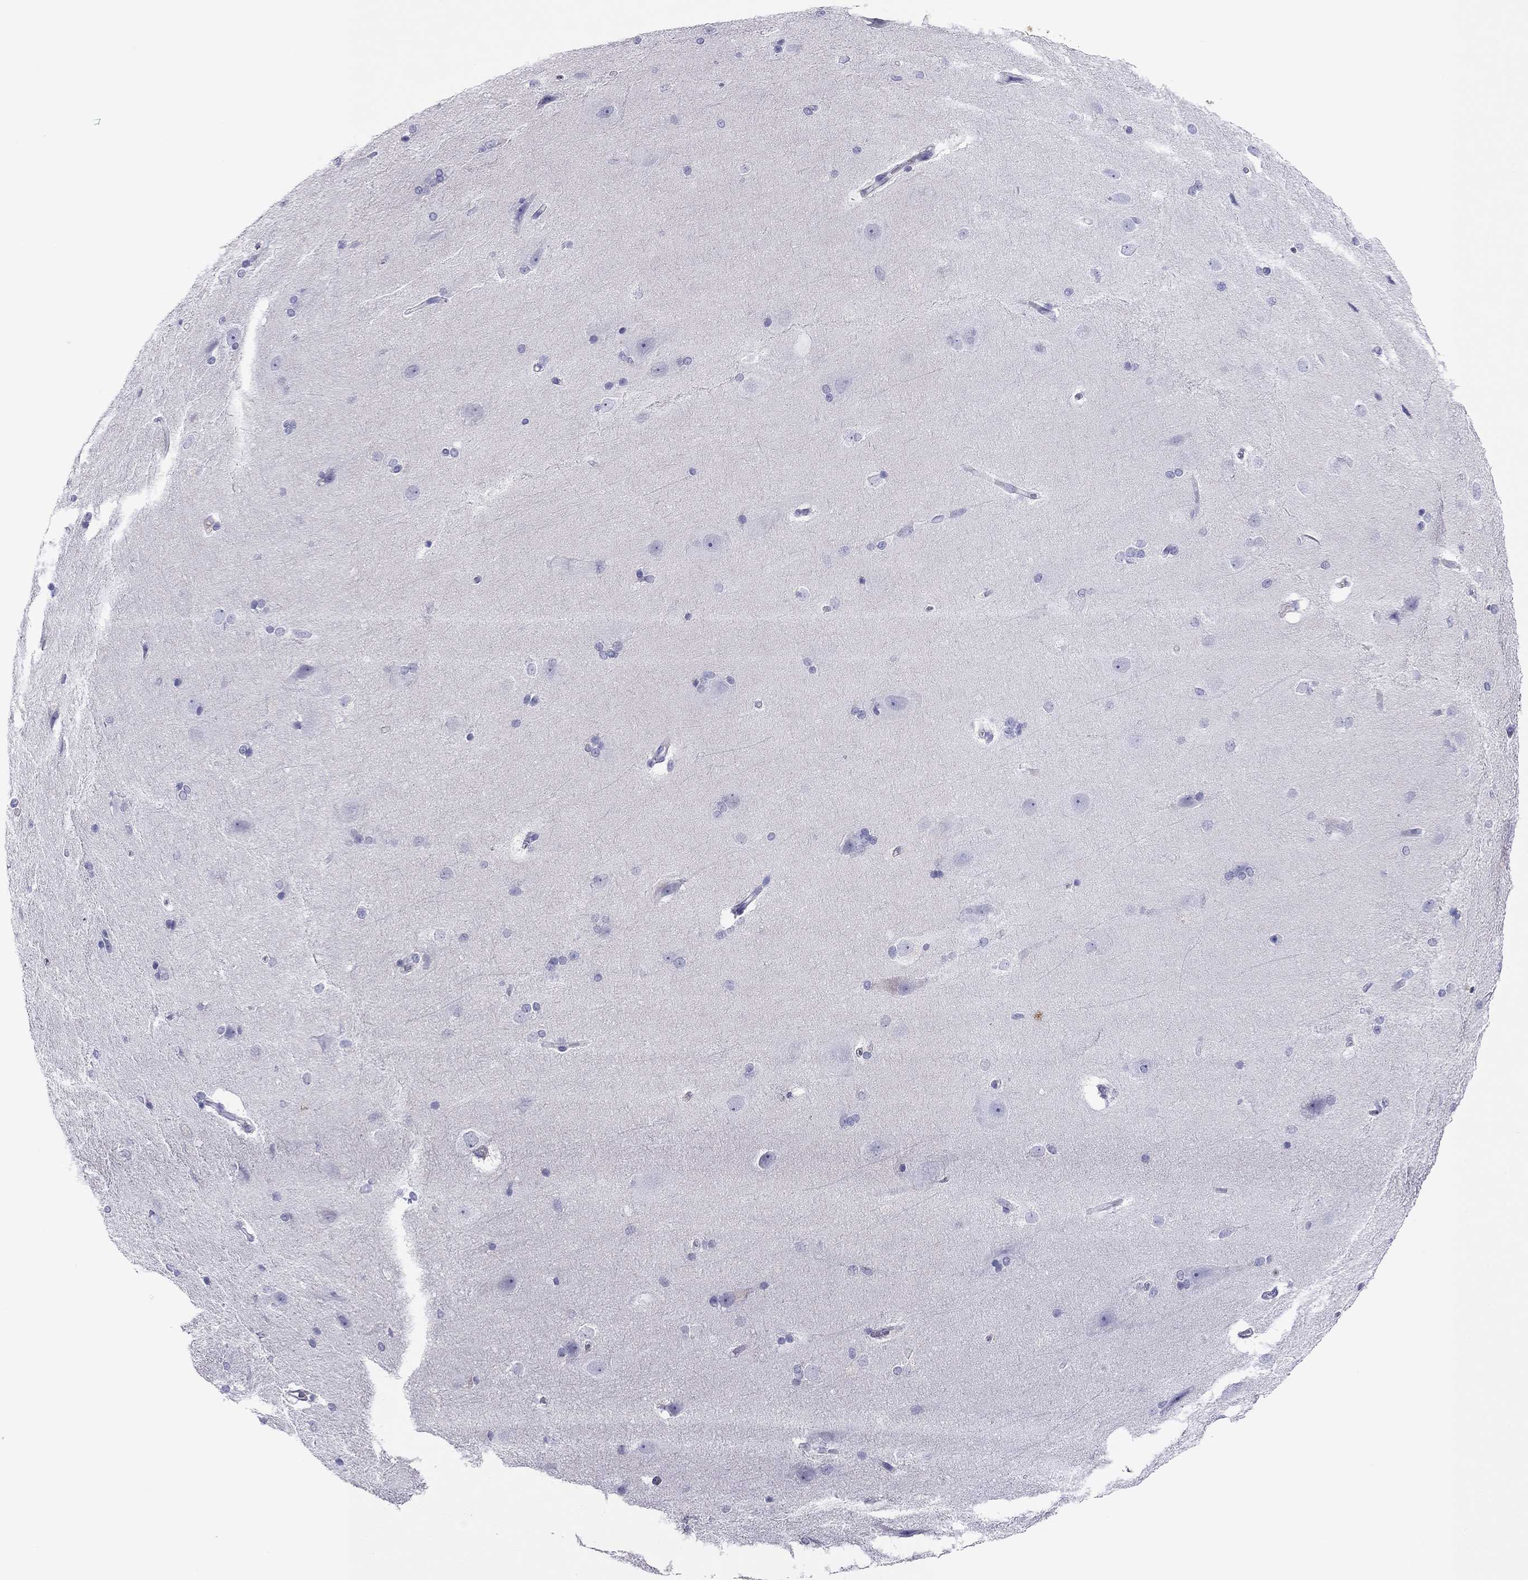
{"staining": {"intensity": "negative", "quantity": "none", "location": "none"}, "tissue": "hippocampus", "cell_type": "Glial cells", "image_type": "normal", "snomed": [{"axis": "morphology", "description": "Normal tissue, NOS"}, {"axis": "topography", "description": "Cerebral cortex"}, {"axis": "topography", "description": "Hippocampus"}], "caption": "Immunohistochemistry (IHC) image of normal hippocampus stained for a protein (brown), which shows no expression in glial cells.", "gene": "CAPNS2", "patient": {"sex": "female", "age": 19}}